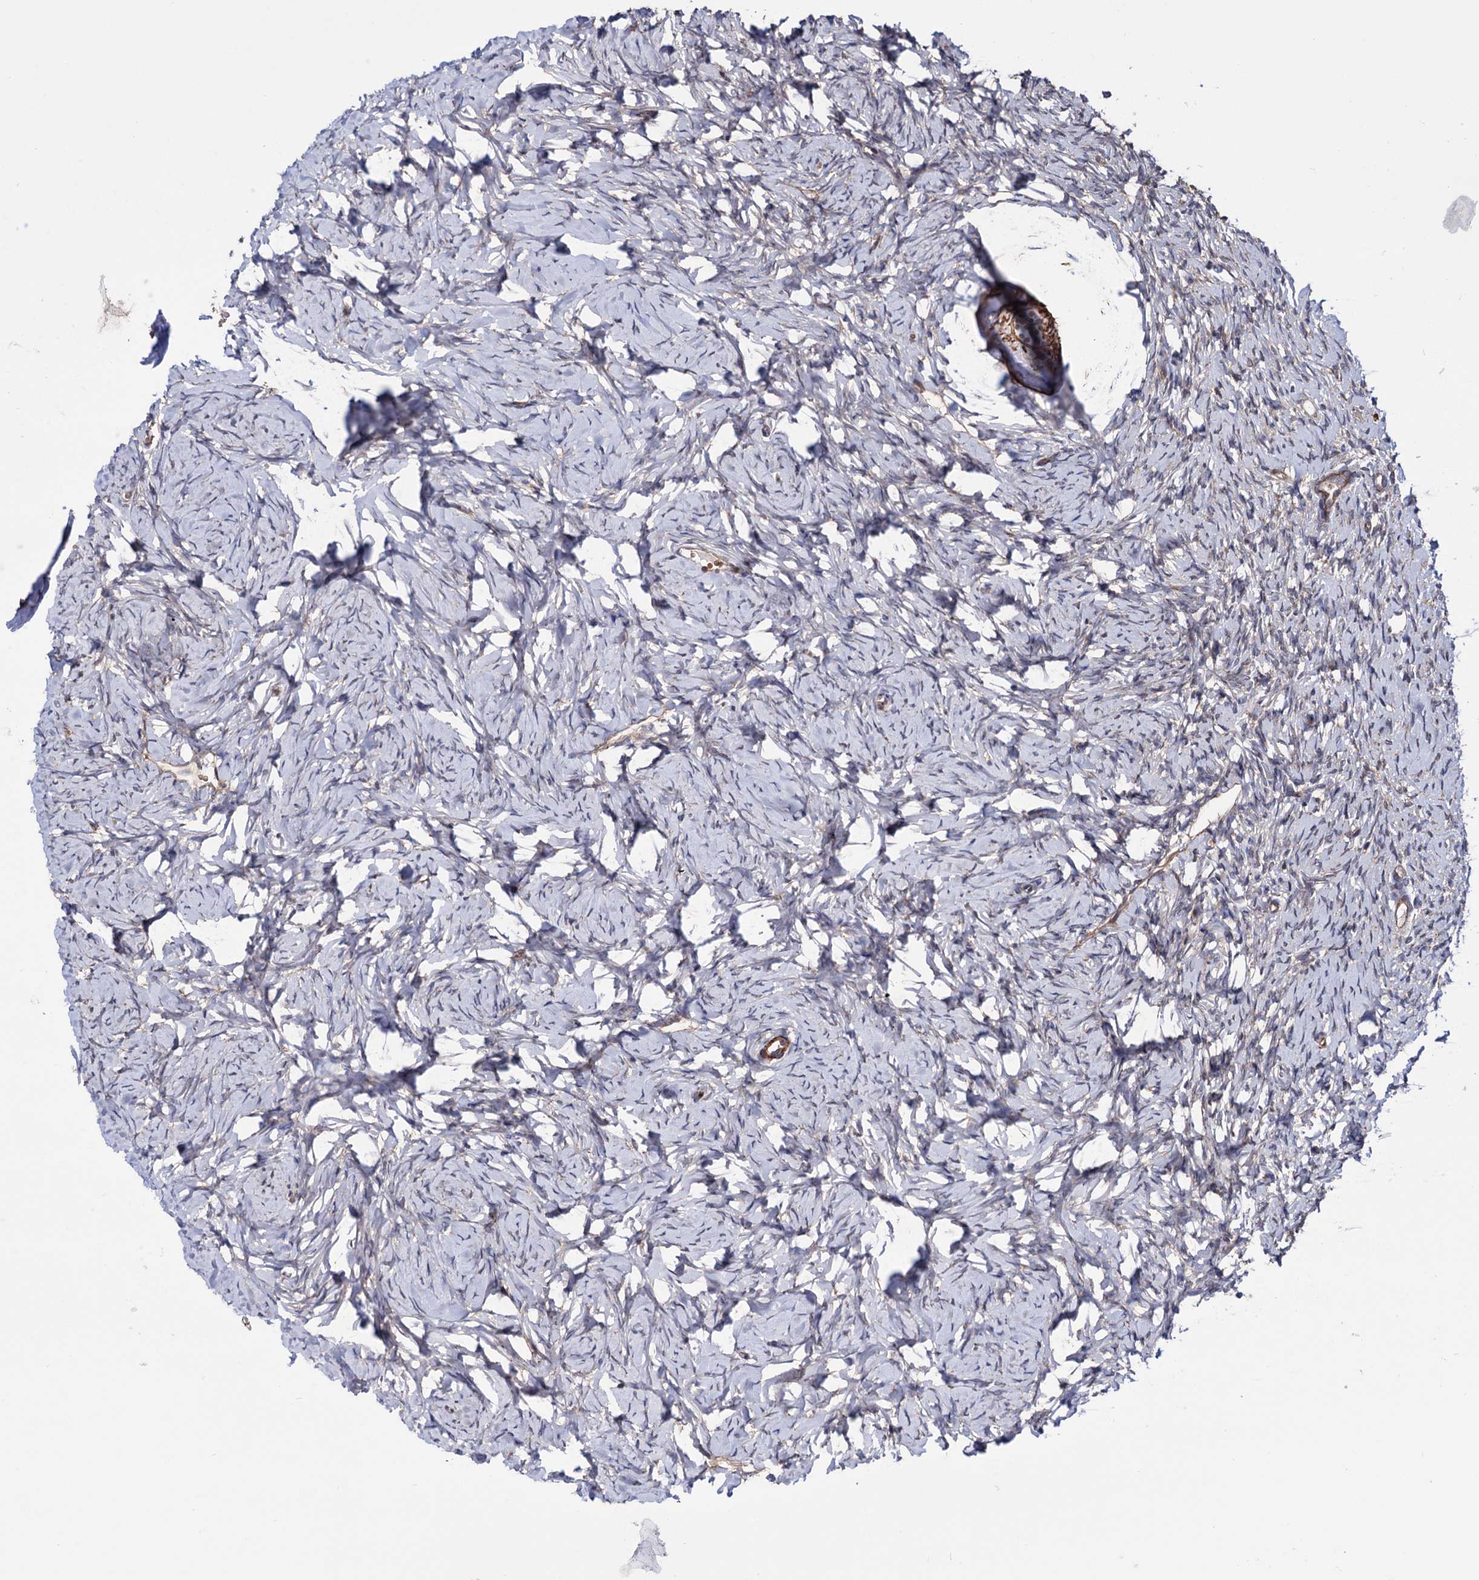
{"staining": {"intensity": "negative", "quantity": "none", "location": "none"}, "tissue": "ovary", "cell_type": "Ovarian stroma cells", "image_type": "normal", "snomed": [{"axis": "morphology", "description": "Normal tissue, NOS"}, {"axis": "topography", "description": "Ovary"}], "caption": "The IHC histopathology image has no significant staining in ovarian stroma cells of ovary.", "gene": "FERMT2", "patient": {"sex": "female", "age": 51}}